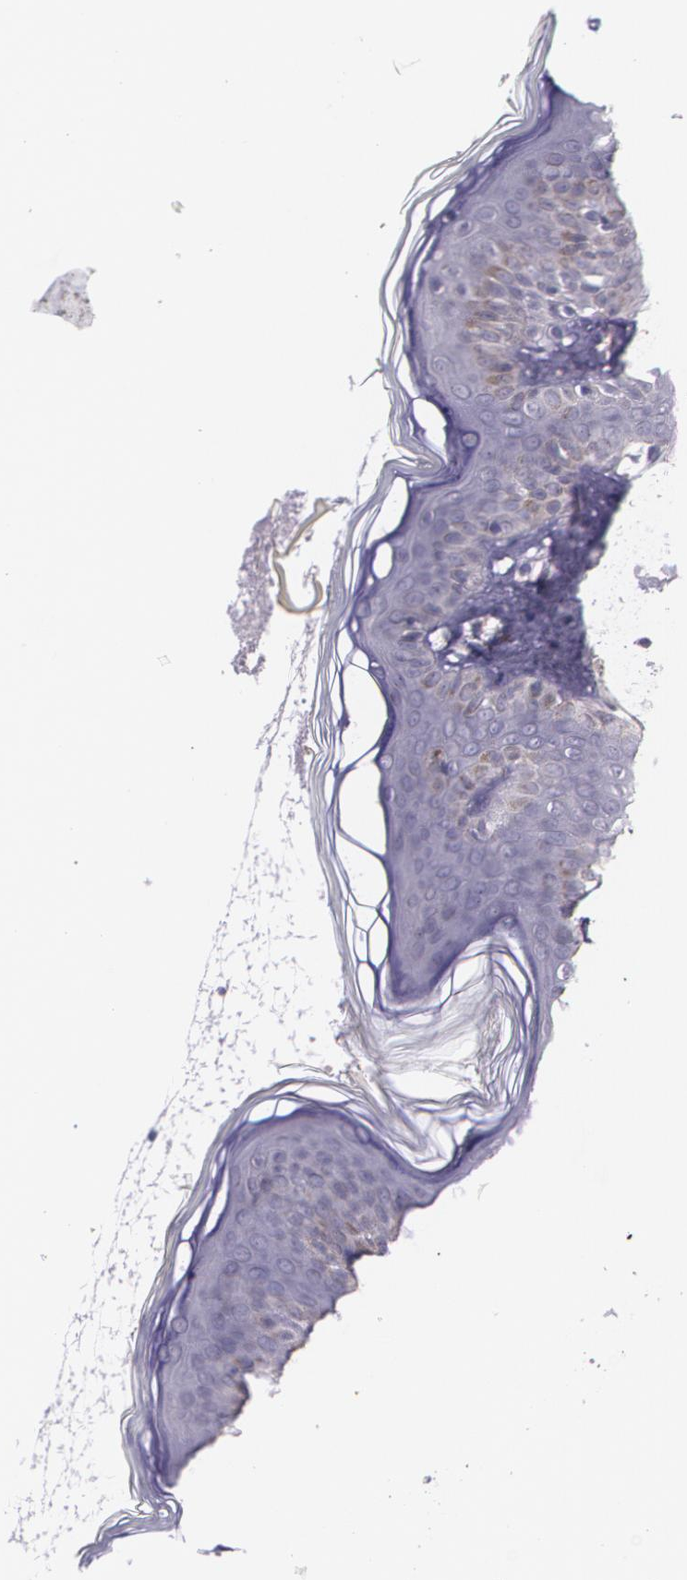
{"staining": {"intensity": "negative", "quantity": "none", "location": "none"}, "tissue": "skin", "cell_type": "Fibroblasts", "image_type": "normal", "snomed": [{"axis": "morphology", "description": "Normal tissue, NOS"}, {"axis": "topography", "description": "Skin"}], "caption": "Skin was stained to show a protein in brown. There is no significant expression in fibroblasts. (DAB (3,3'-diaminobenzidine) immunohistochemistry with hematoxylin counter stain).", "gene": "TM4SF1", "patient": {"sex": "female", "age": 4}}